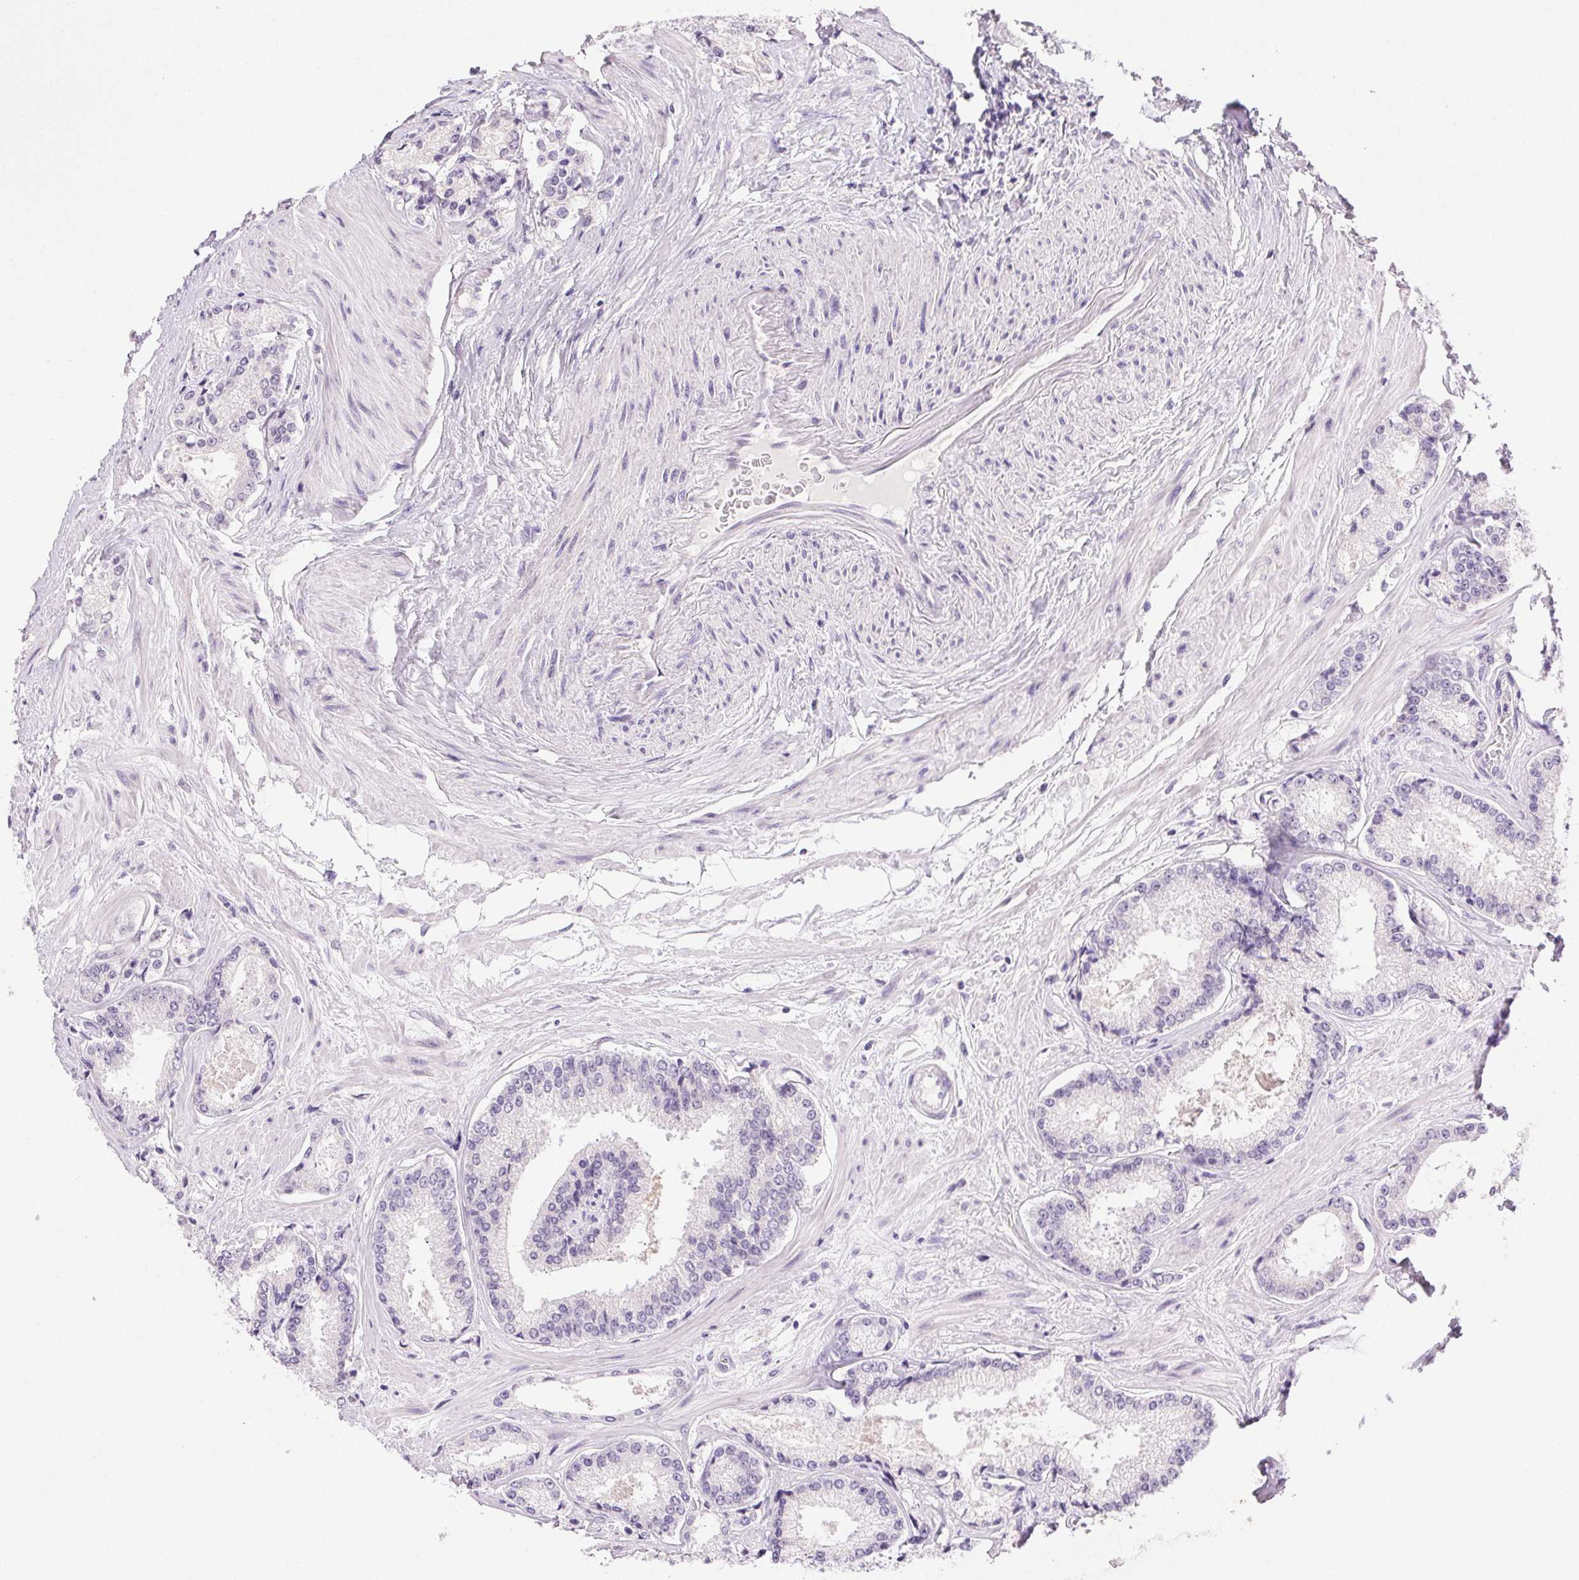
{"staining": {"intensity": "negative", "quantity": "none", "location": "none"}, "tissue": "prostate cancer", "cell_type": "Tumor cells", "image_type": "cancer", "snomed": [{"axis": "morphology", "description": "Adenocarcinoma, Low grade"}, {"axis": "topography", "description": "Prostate"}], "caption": "Immunohistochemistry (IHC) of human prostate cancer displays no positivity in tumor cells.", "gene": "CLDN10", "patient": {"sex": "male", "age": 56}}